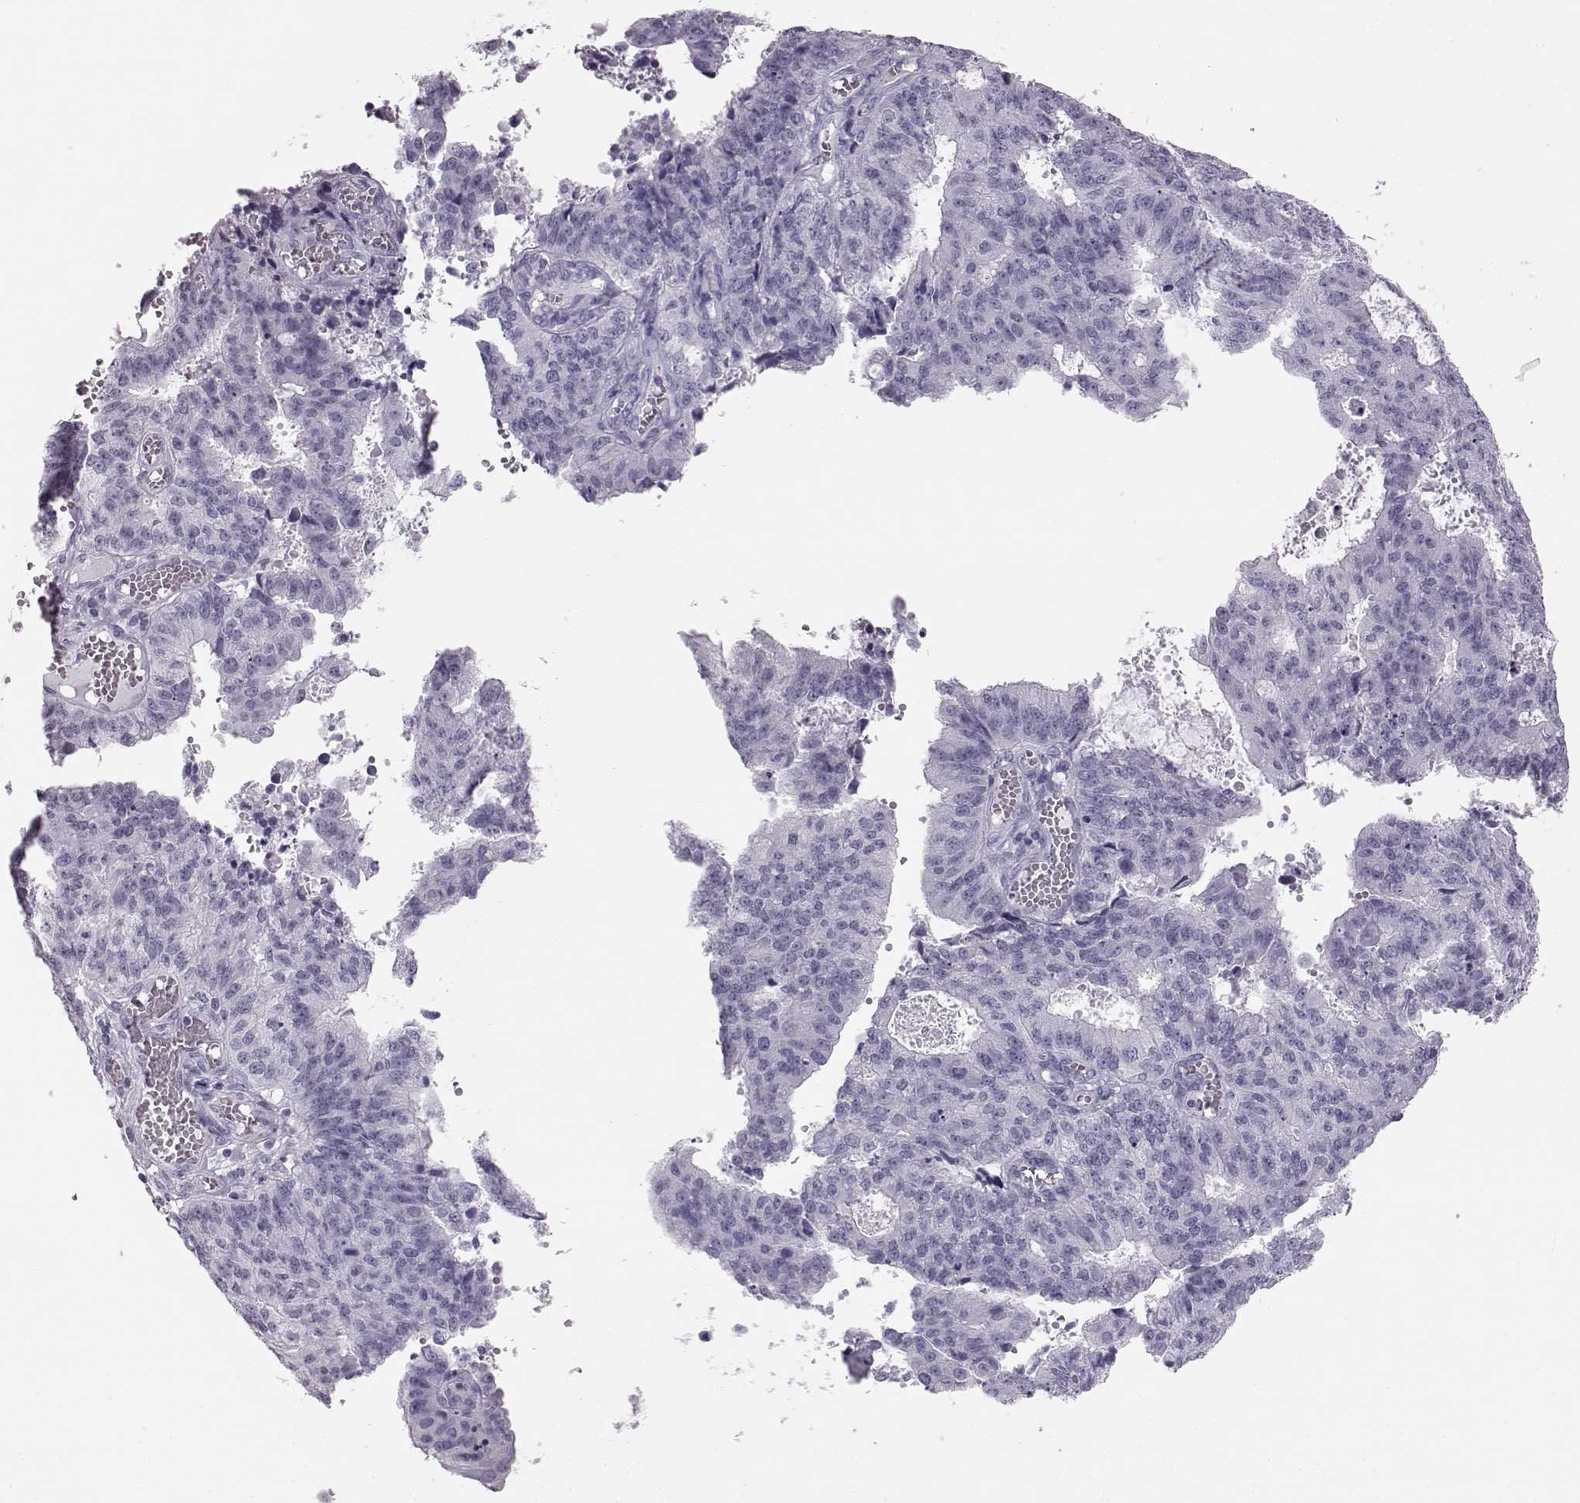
{"staining": {"intensity": "negative", "quantity": "none", "location": "none"}, "tissue": "endometrial cancer", "cell_type": "Tumor cells", "image_type": "cancer", "snomed": [{"axis": "morphology", "description": "Adenocarcinoma, NOS"}, {"axis": "topography", "description": "Endometrium"}], "caption": "Tumor cells are negative for protein expression in human adenocarcinoma (endometrial). Nuclei are stained in blue.", "gene": "BFSP2", "patient": {"sex": "female", "age": 82}}